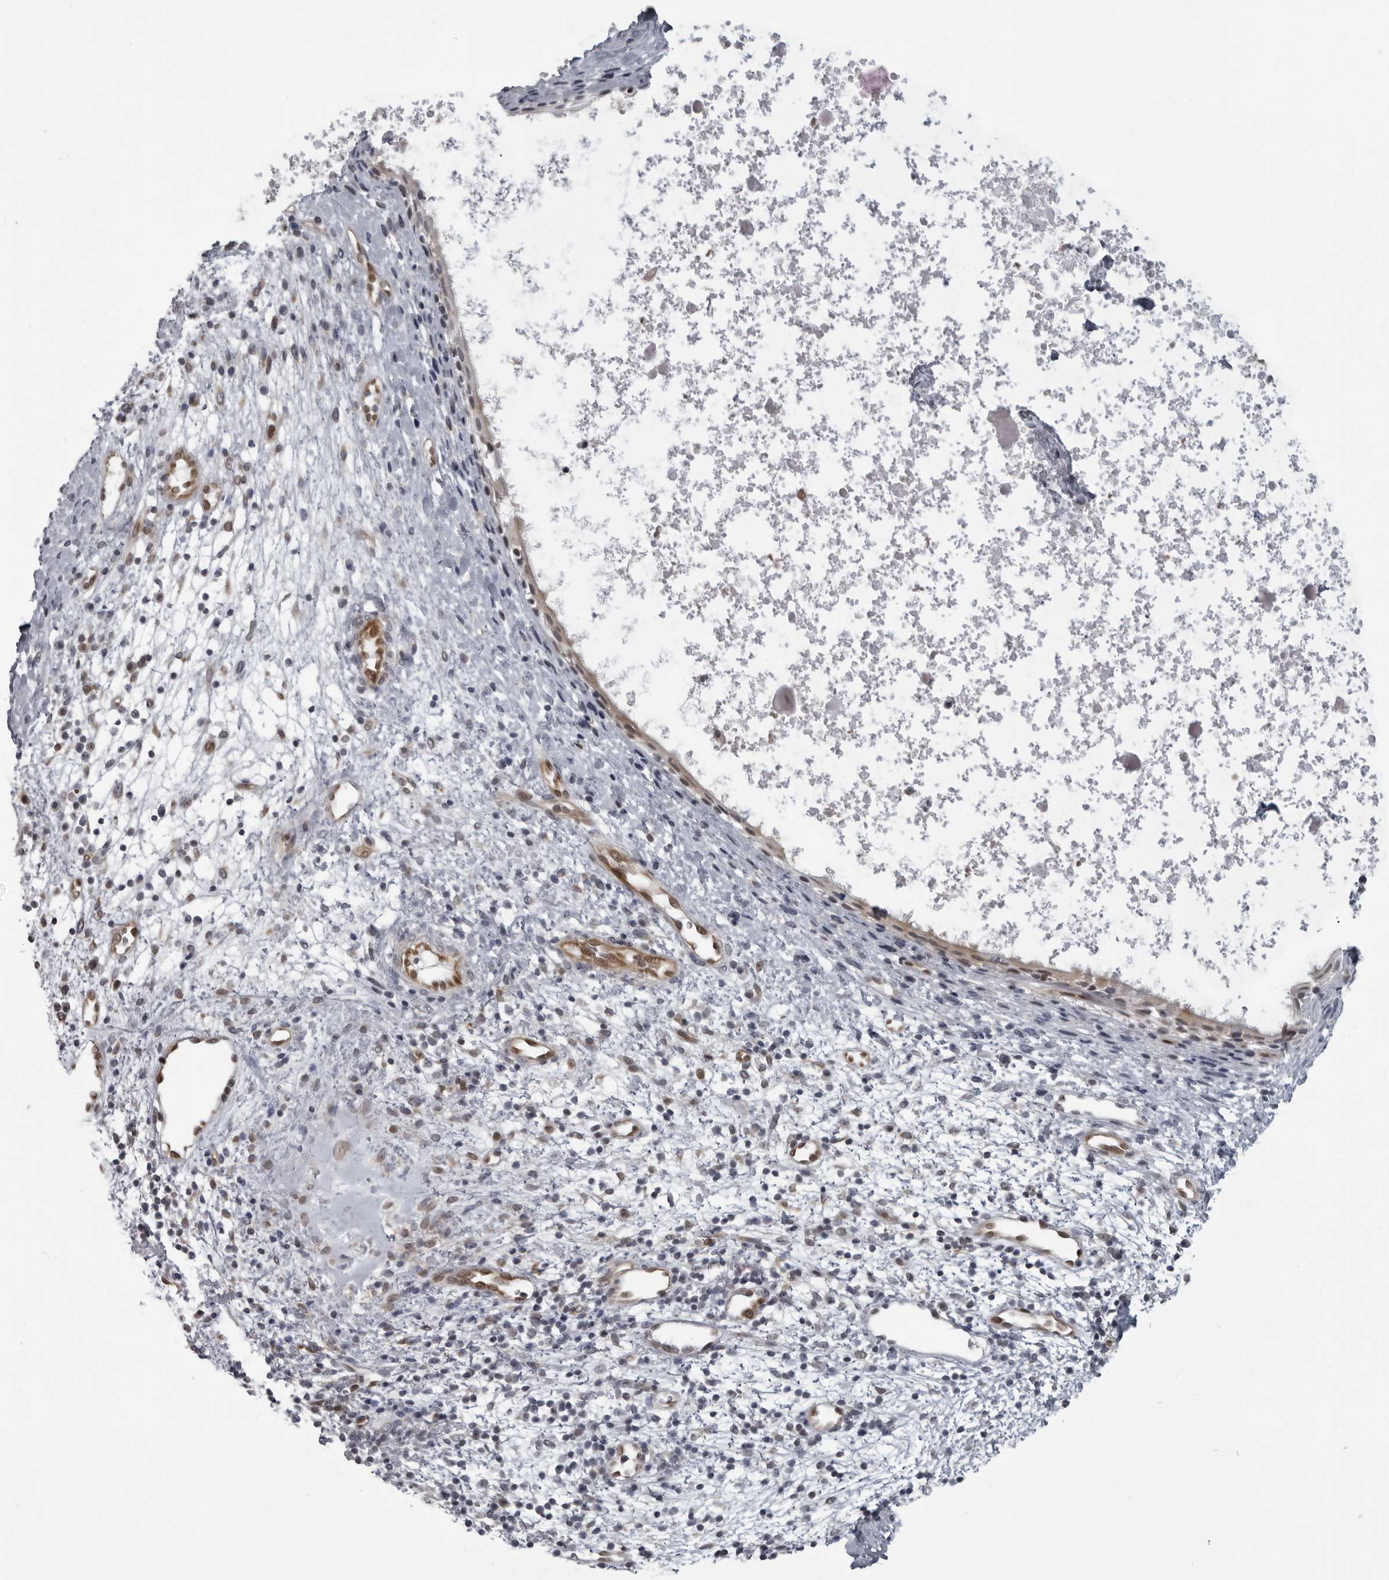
{"staining": {"intensity": "weak", "quantity": "<25%", "location": "cytoplasmic/membranous"}, "tissue": "nasopharynx", "cell_type": "Respiratory epithelial cells", "image_type": "normal", "snomed": [{"axis": "morphology", "description": "Normal tissue, NOS"}, {"axis": "topography", "description": "Nasopharynx"}], "caption": "Protein analysis of benign nasopharynx reveals no significant staining in respiratory epithelial cells.", "gene": "MAPK12", "patient": {"sex": "male", "age": 22}}